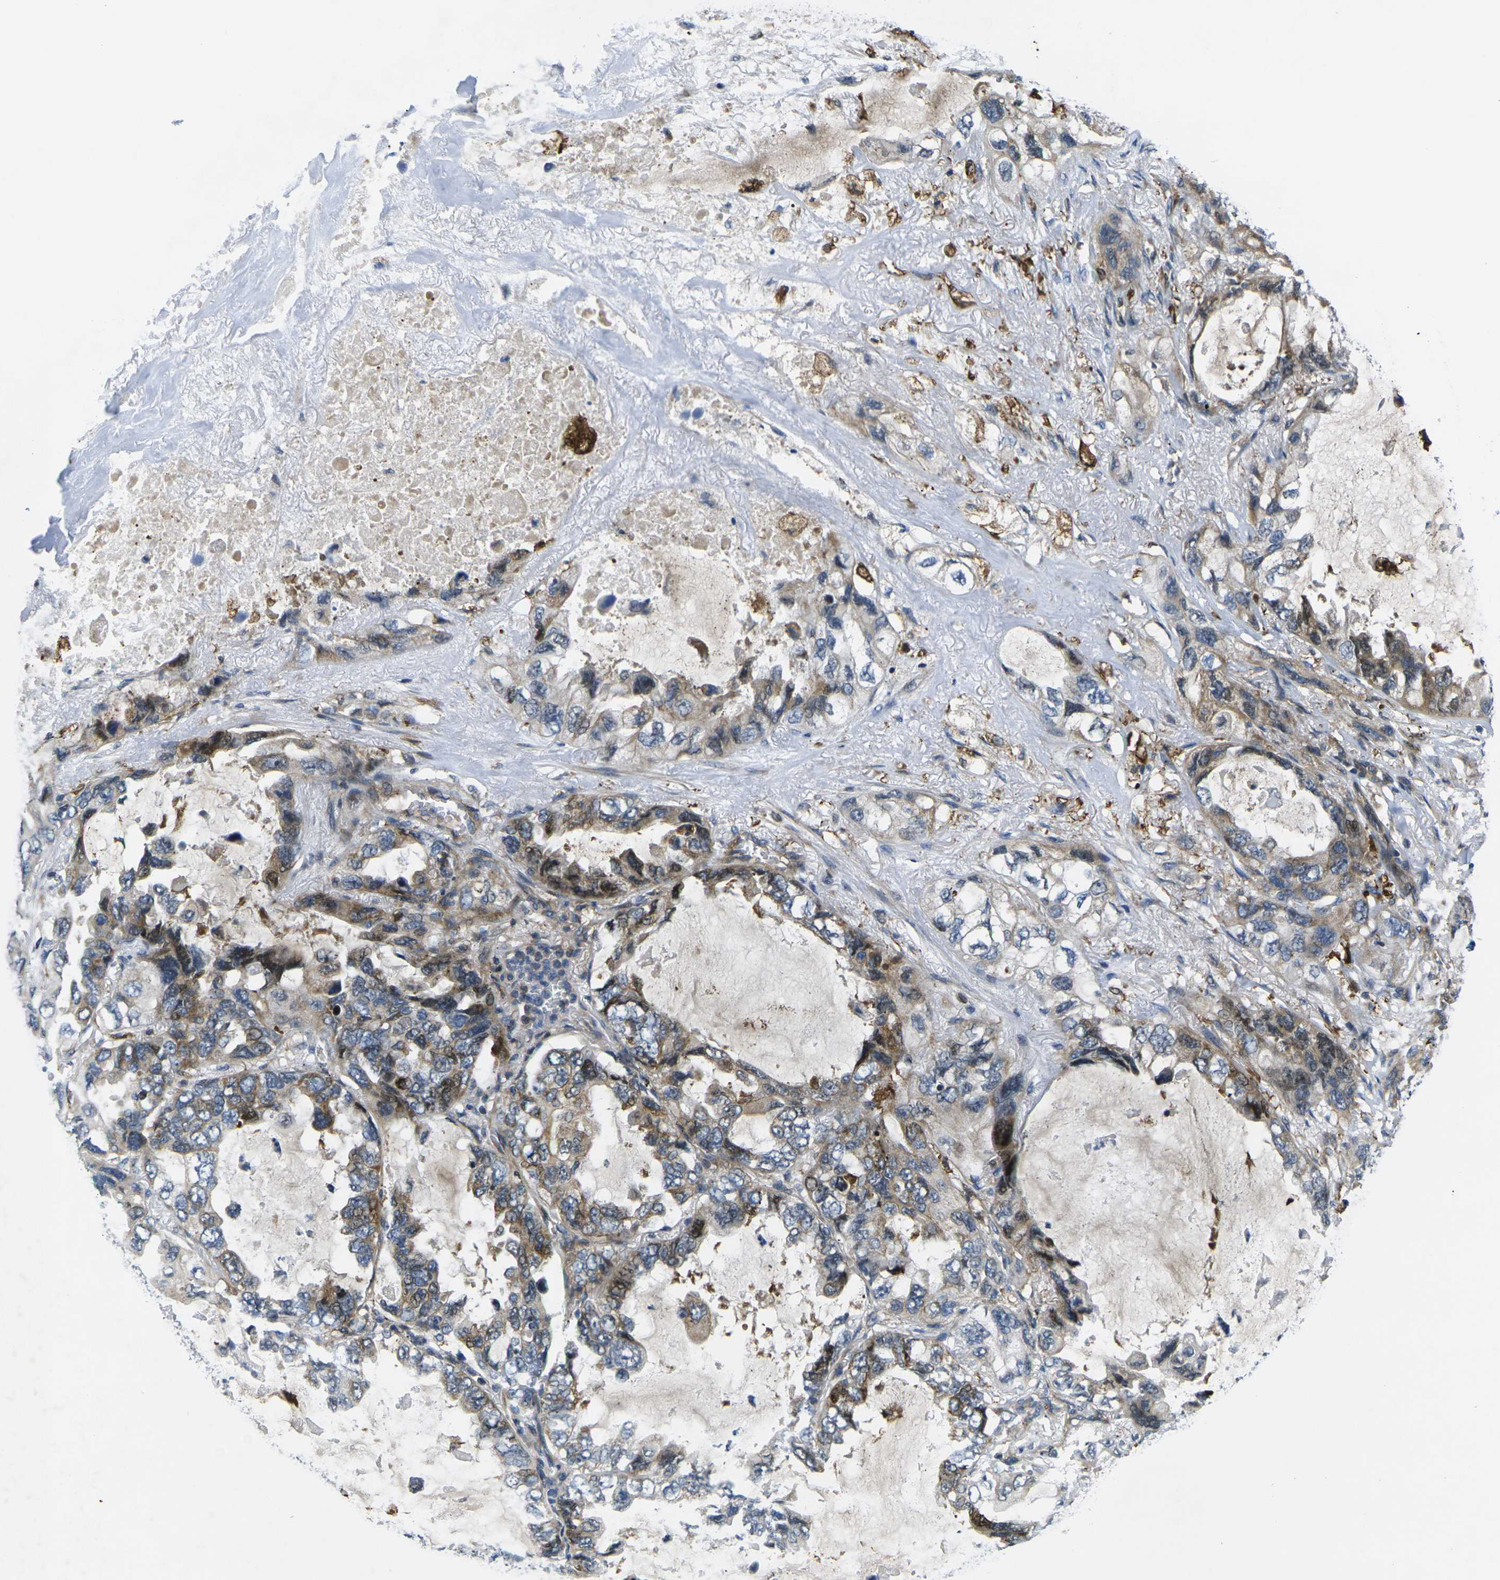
{"staining": {"intensity": "moderate", "quantity": "<25%", "location": "cytoplasmic/membranous"}, "tissue": "lung cancer", "cell_type": "Tumor cells", "image_type": "cancer", "snomed": [{"axis": "morphology", "description": "Squamous cell carcinoma, NOS"}, {"axis": "topography", "description": "Lung"}], "caption": "IHC of lung cancer (squamous cell carcinoma) exhibits low levels of moderate cytoplasmic/membranous expression in approximately <25% of tumor cells. The staining is performed using DAB brown chromogen to label protein expression. The nuclei are counter-stained blue using hematoxylin.", "gene": "ROBO2", "patient": {"sex": "female", "age": 73}}